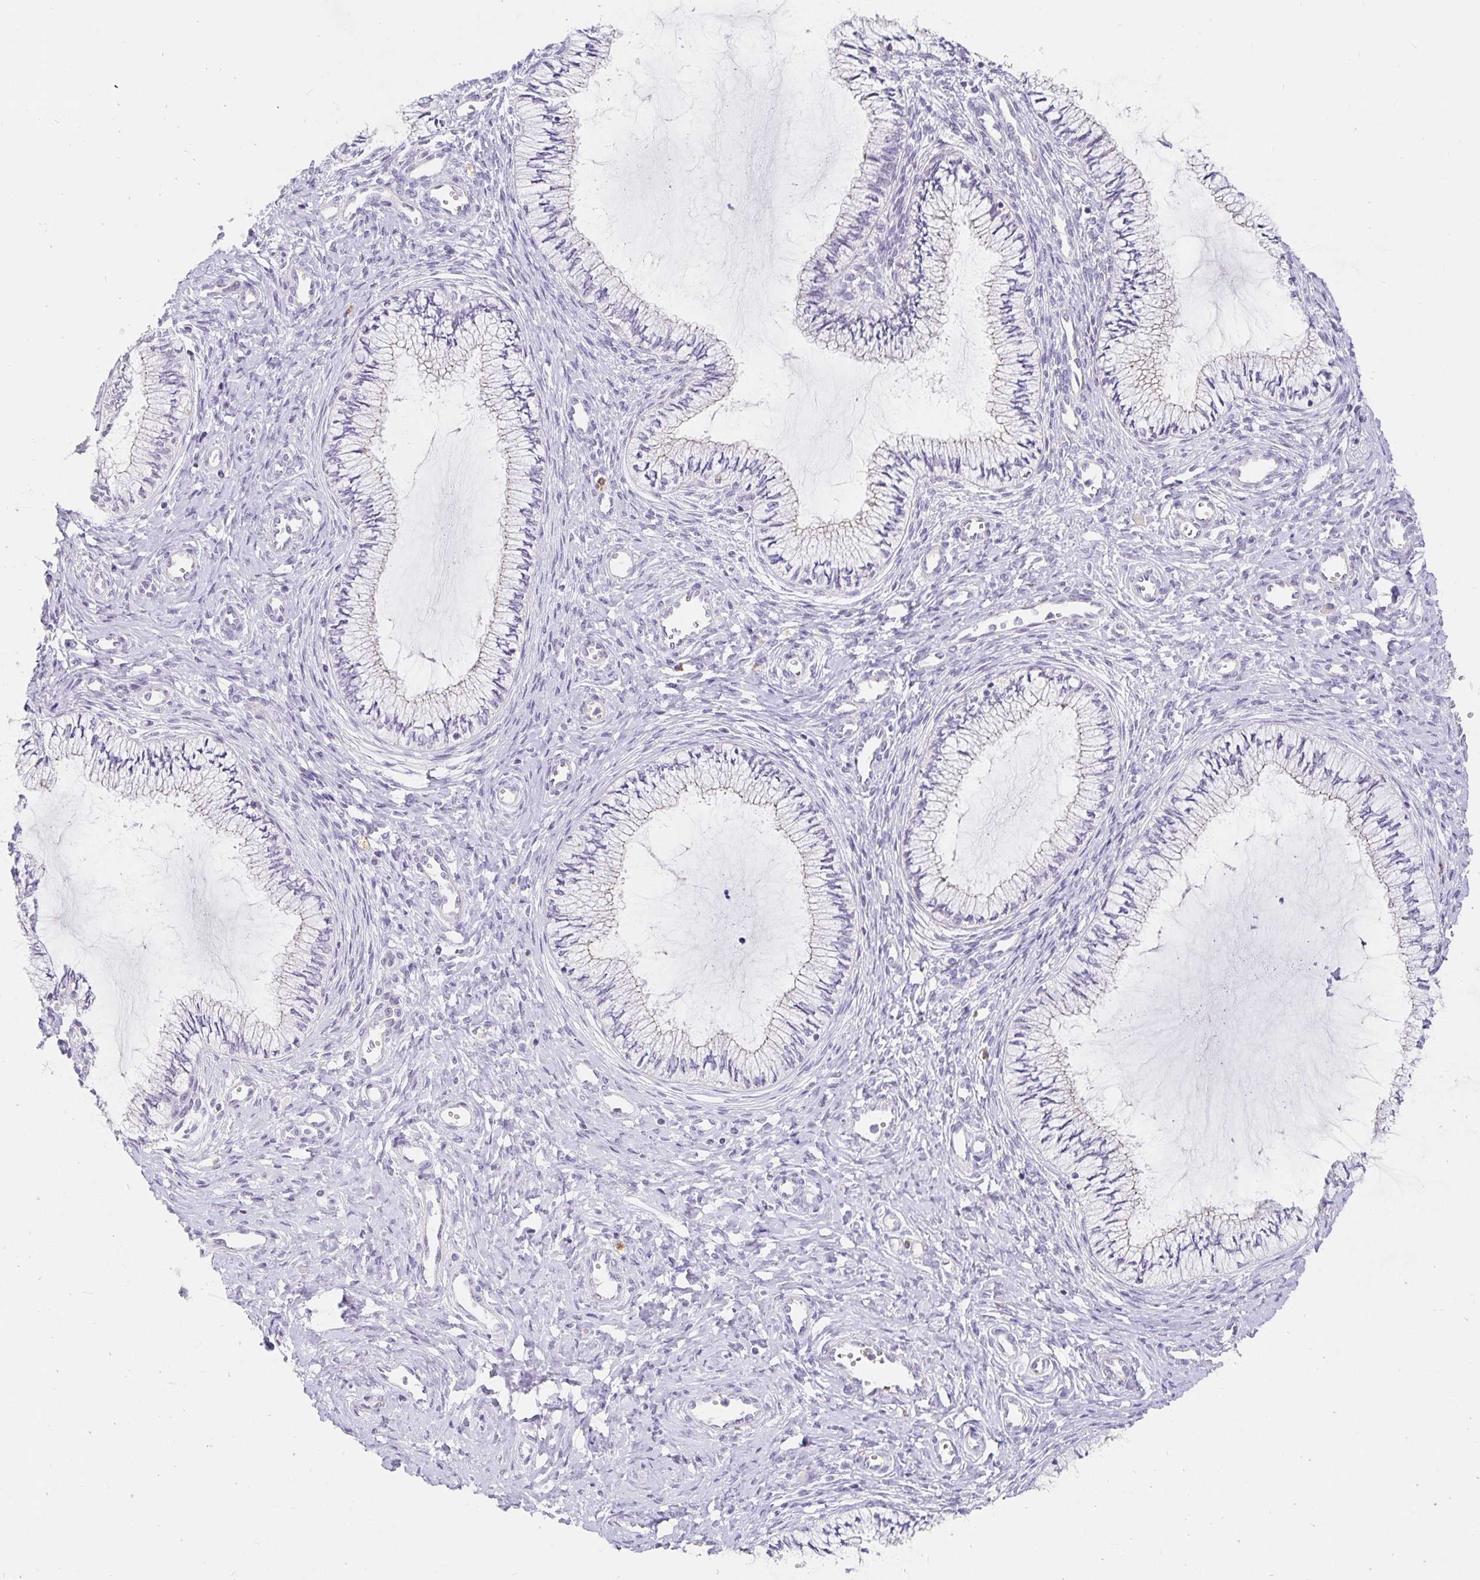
{"staining": {"intensity": "negative", "quantity": "none", "location": "none"}, "tissue": "cervix", "cell_type": "Glandular cells", "image_type": "normal", "snomed": [{"axis": "morphology", "description": "Normal tissue, NOS"}, {"axis": "topography", "description": "Cervix"}], "caption": "Immunohistochemical staining of unremarkable cervix demonstrates no significant expression in glandular cells. The staining is performed using DAB (3,3'-diaminobenzidine) brown chromogen with nuclei counter-stained in using hematoxylin.", "gene": "PDX1", "patient": {"sex": "female", "age": 24}}